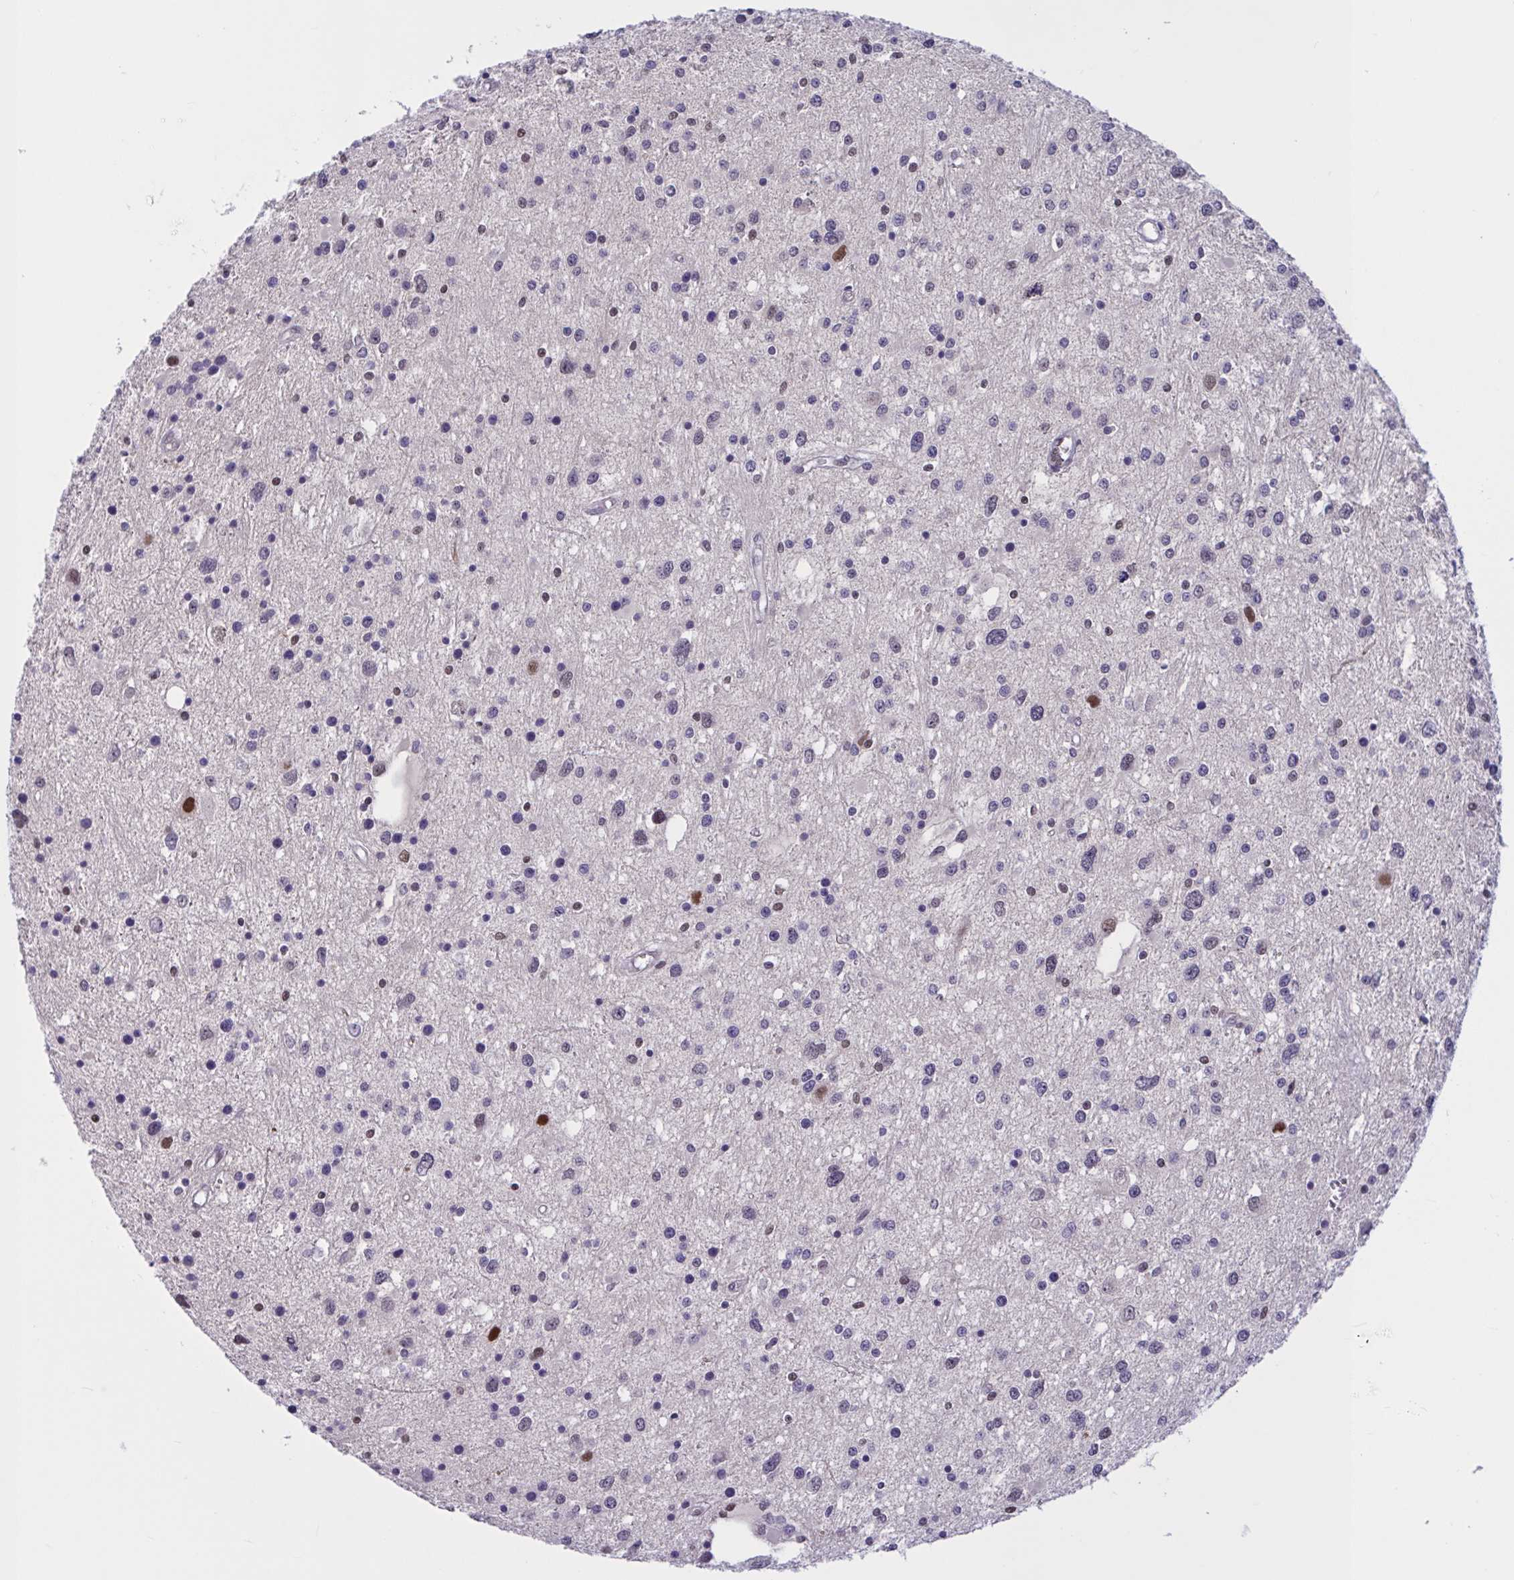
{"staining": {"intensity": "moderate", "quantity": "<25%", "location": "nuclear"}, "tissue": "glioma", "cell_type": "Tumor cells", "image_type": "cancer", "snomed": [{"axis": "morphology", "description": "Glioma, malignant, High grade"}, {"axis": "topography", "description": "Brain"}], "caption": "Brown immunohistochemical staining in human glioma displays moderate nuclear staining in about <25% of tumor cells. (DAB = brown stain, brightfield microscopy at high magnification).", "gene": "RBL1", "patient": {"sex": "male", "age": 54}}